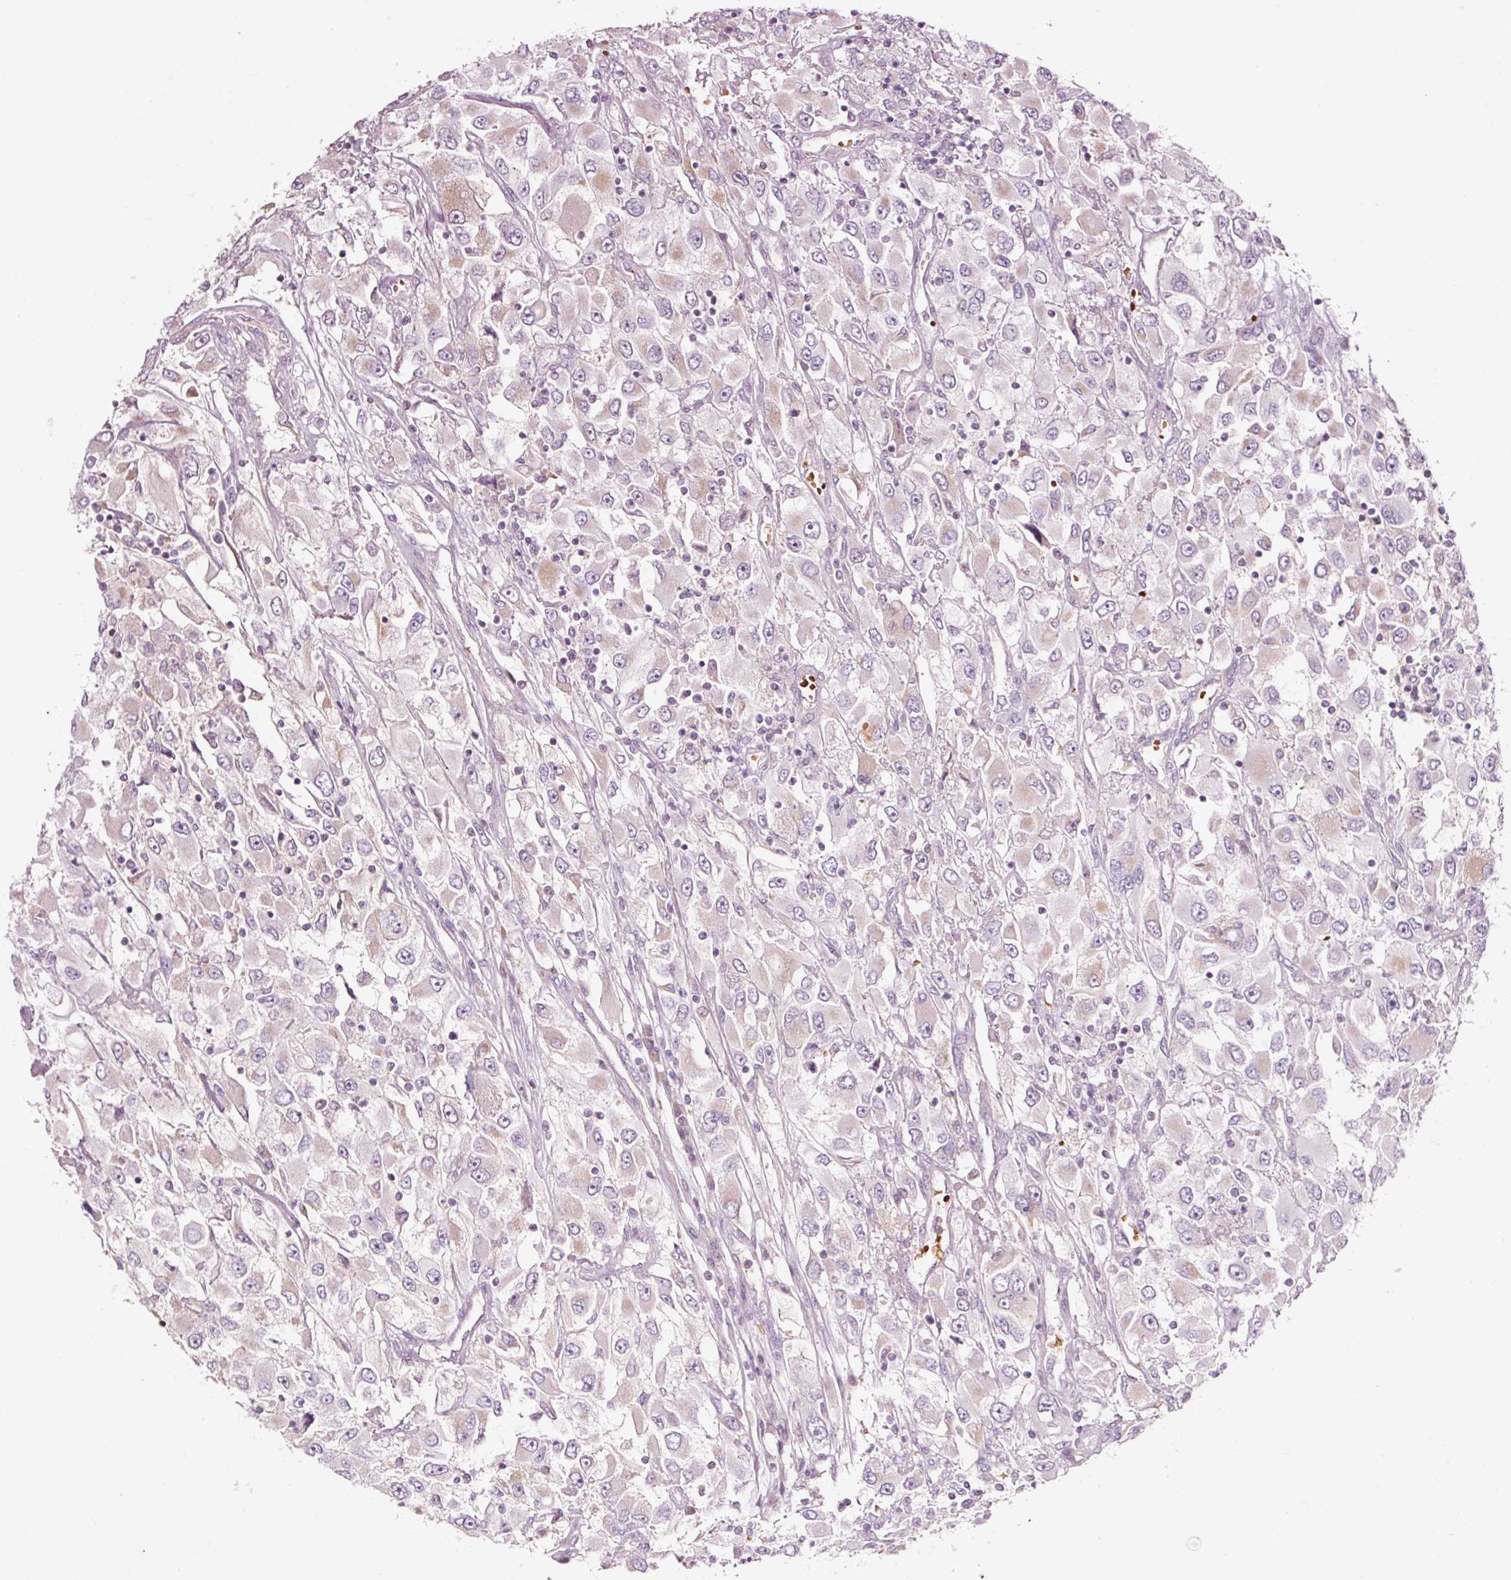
{"staining": {"intensity": "weak", "quantity": "<25%", "location": "cytoplasmic/membranous"}, "tissue": "renal cancer", "cell_type": "Tumor cells", "image_type": "cancer", "snomed": [{"axis": "morphology", "description": "Adenocarcinoma, NOS"}, {"axis": "topography", "description": "Kidney"}], "caption": "An immunohistochemistry image of renal cancer is shown. There is no staining in tumor cells of renal cancer.", "gene": "LDHAL6B", "patient": {"sex": "female", "age": 52}}